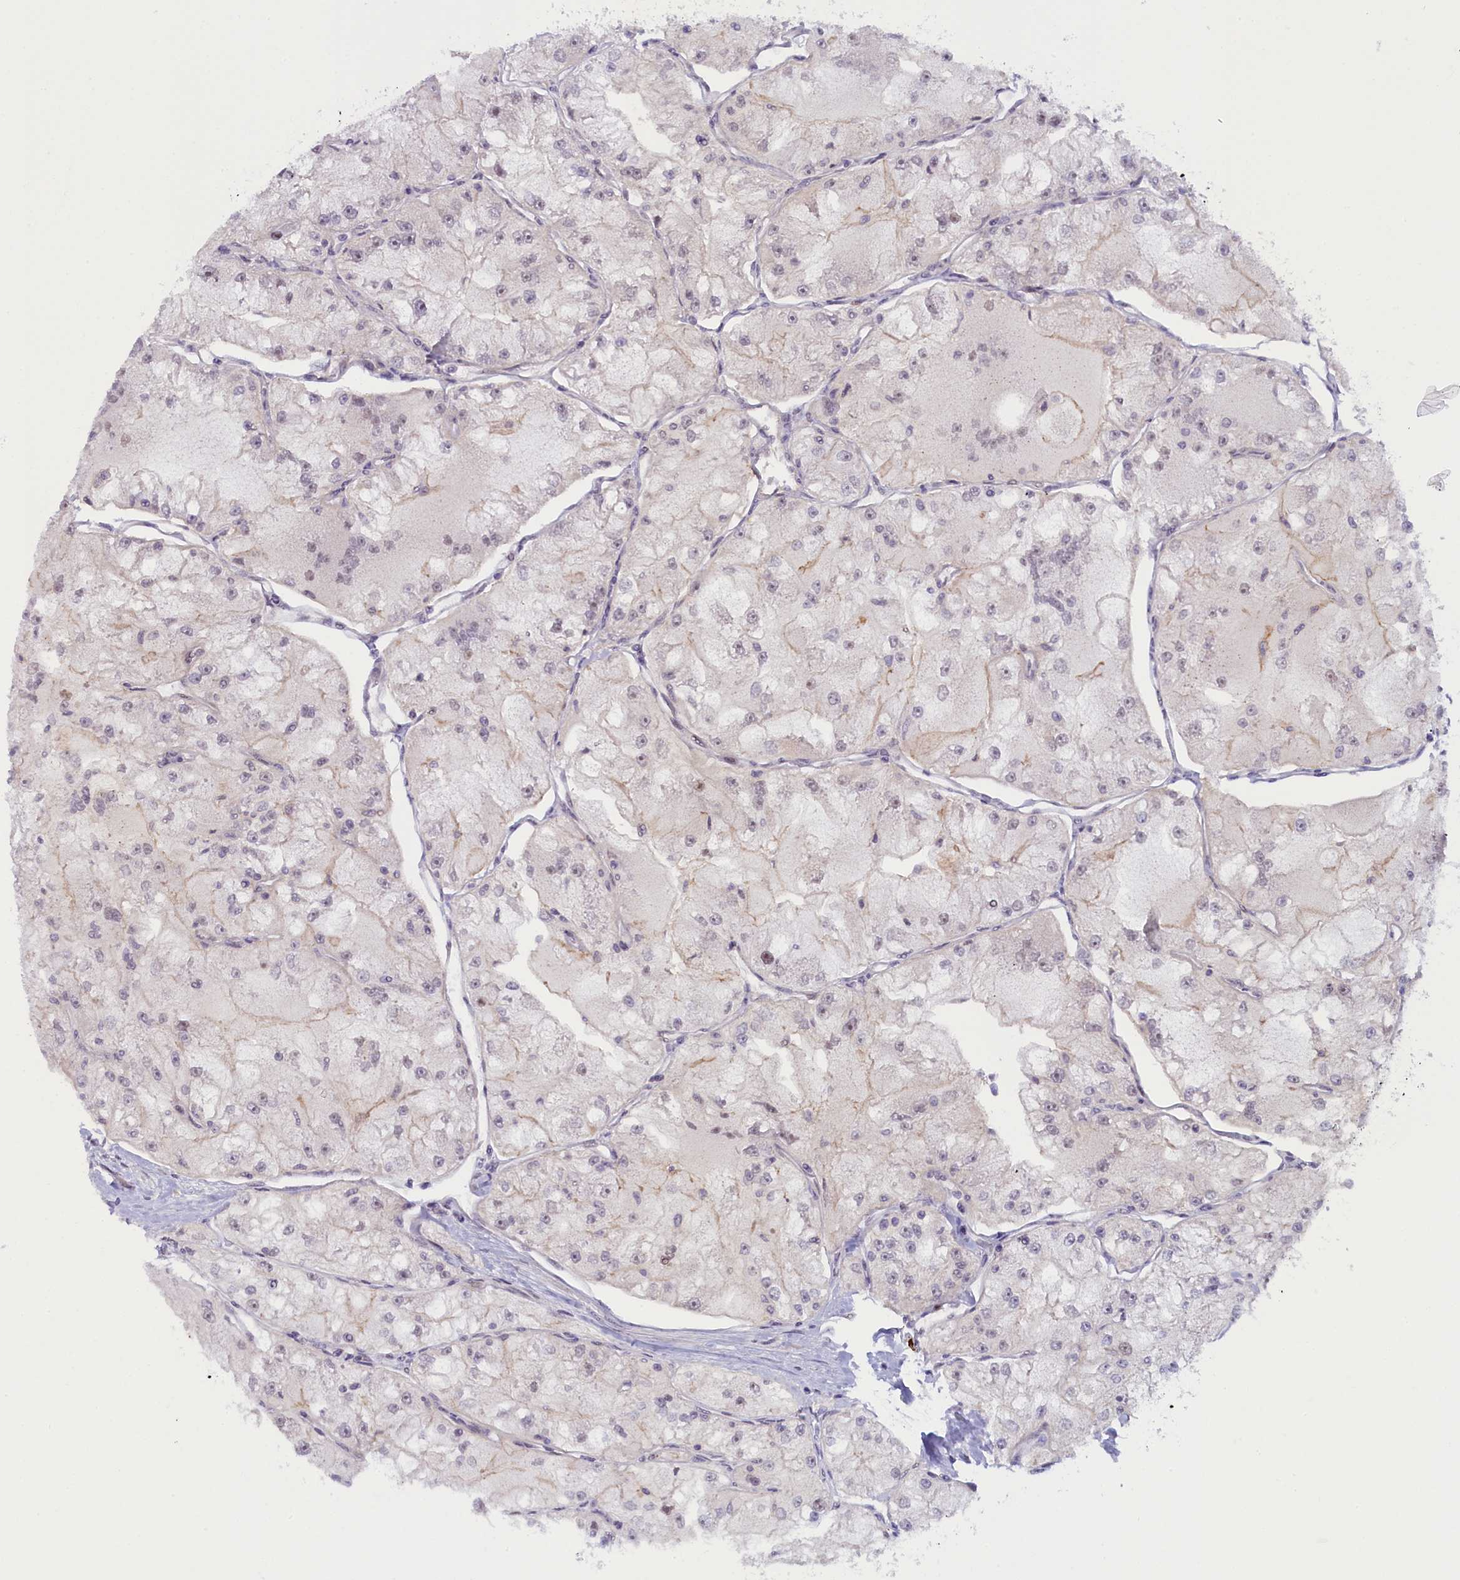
{"staining": {"intensity": "negative", "quantity": "none", "location": "none"}, "tissue": "renal cancer", "cell_type": "Tumor cells", "image_type": "cancer", "snomed": [{"axis": "morphology", "description": "Adenocarcinoma, NOS"}, {"axis": "topography", "description": "Kidney"}], "caption": "A photomicrograph of renal cancer stained for a protein shows no brown staining in tumor cells. Nuclei are stained in blue.", "gene": "CCL23", "patient": {"sex": "female", "age": 72}}